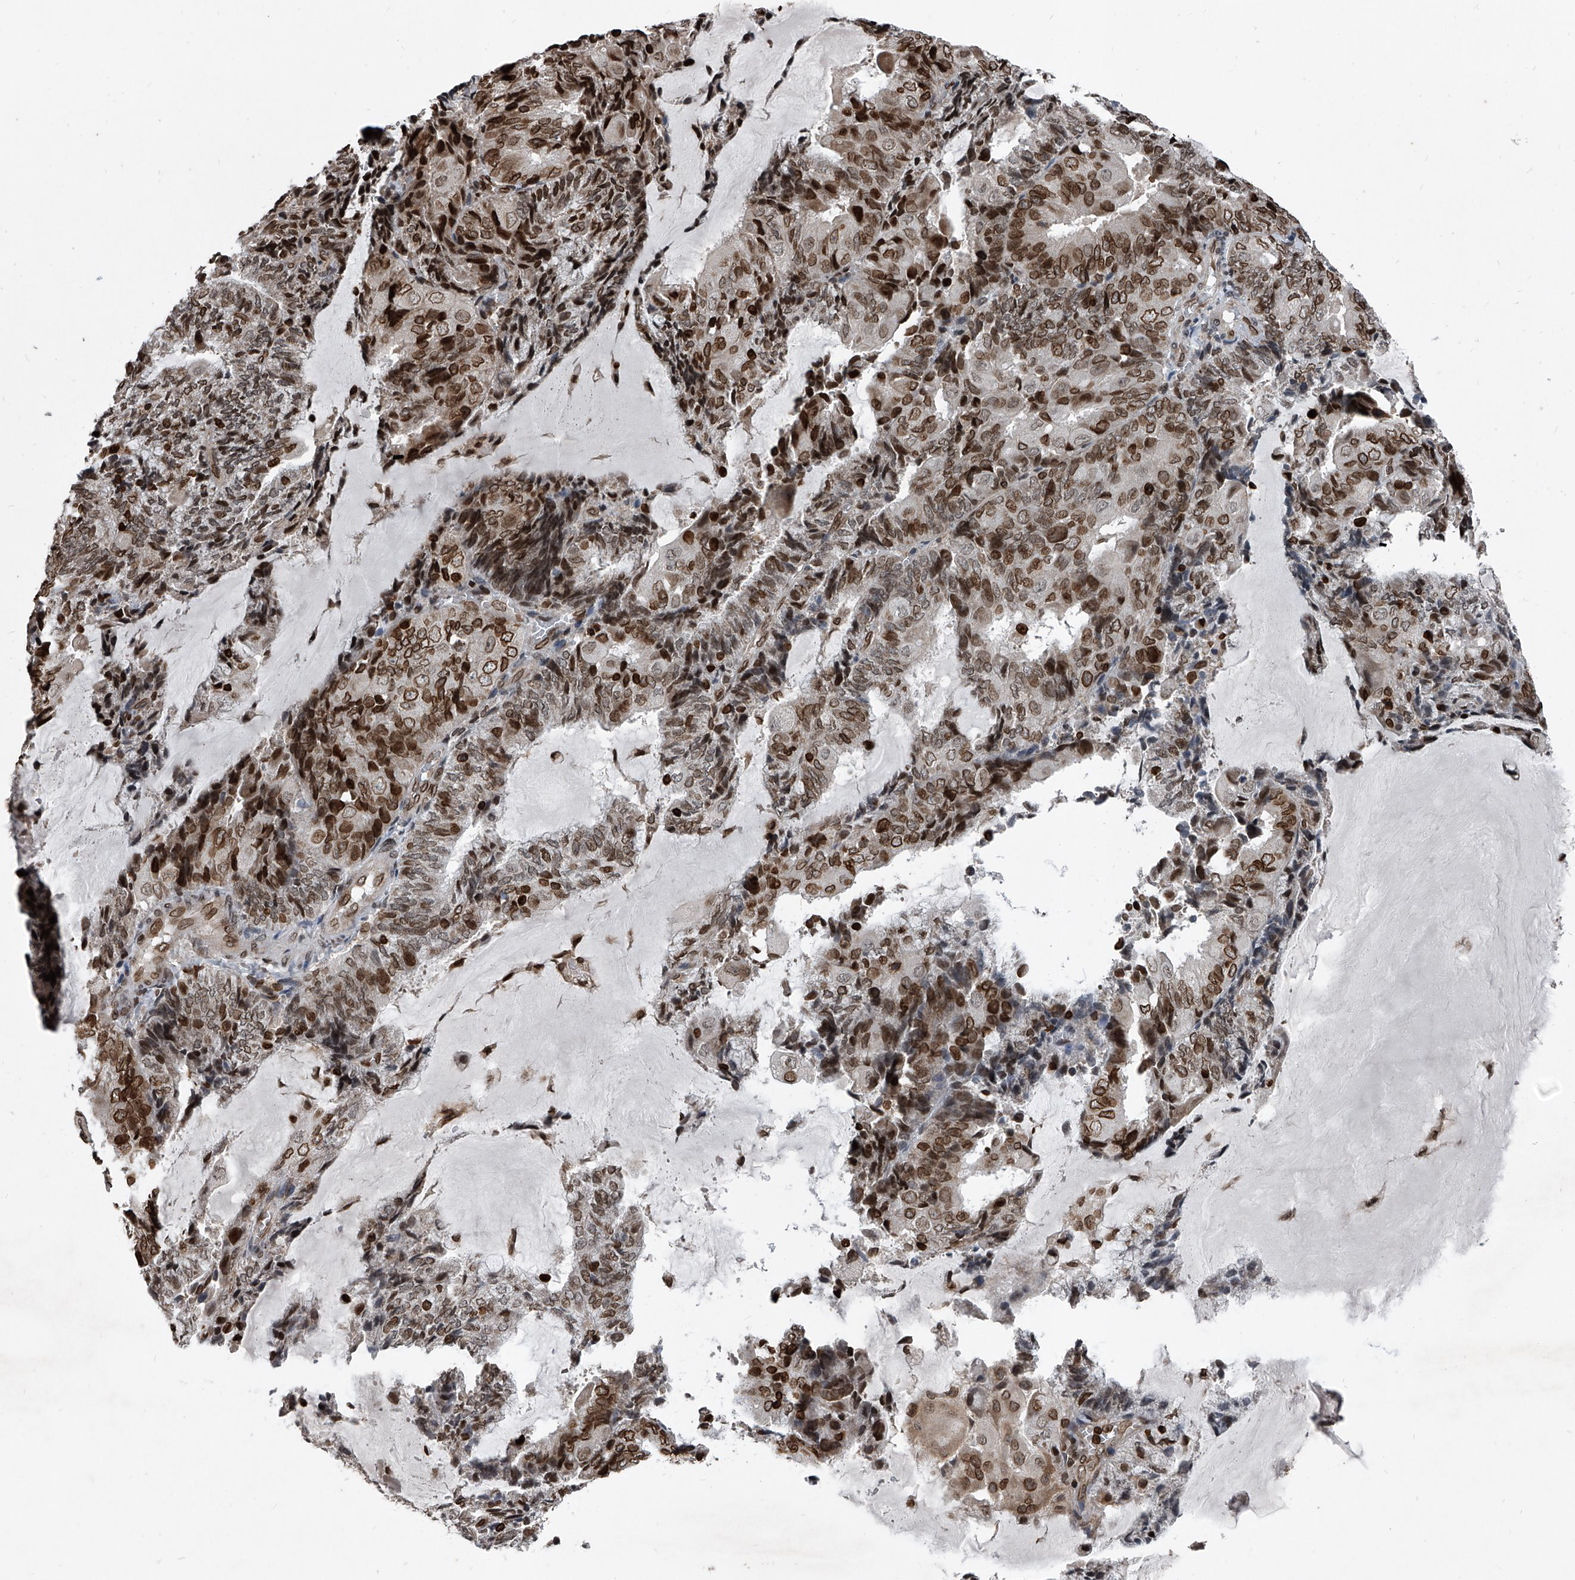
{"staining": {"intensity": "moderate", "quantity": ">75%", "location": "cytoplasmic/membranous,nuclear"}, "tissue": "endometrial cancer", "cell_type": "Tumor cells", "image_type": "cancer", "snomed": [{"axis": "morphology", "description": "Adenocarcinoma, NOS"}, {"axis": "topography", "description": "Endometrium"}], "caption": "Moderate cytoplasmic/membranous and nuclear protein positivity is seen in approximately >75% of tumor cells in endometrial cancer (adenocarcinoma).", "gene": "PHF20", "patient": {"sex": "female", "age": 81}}